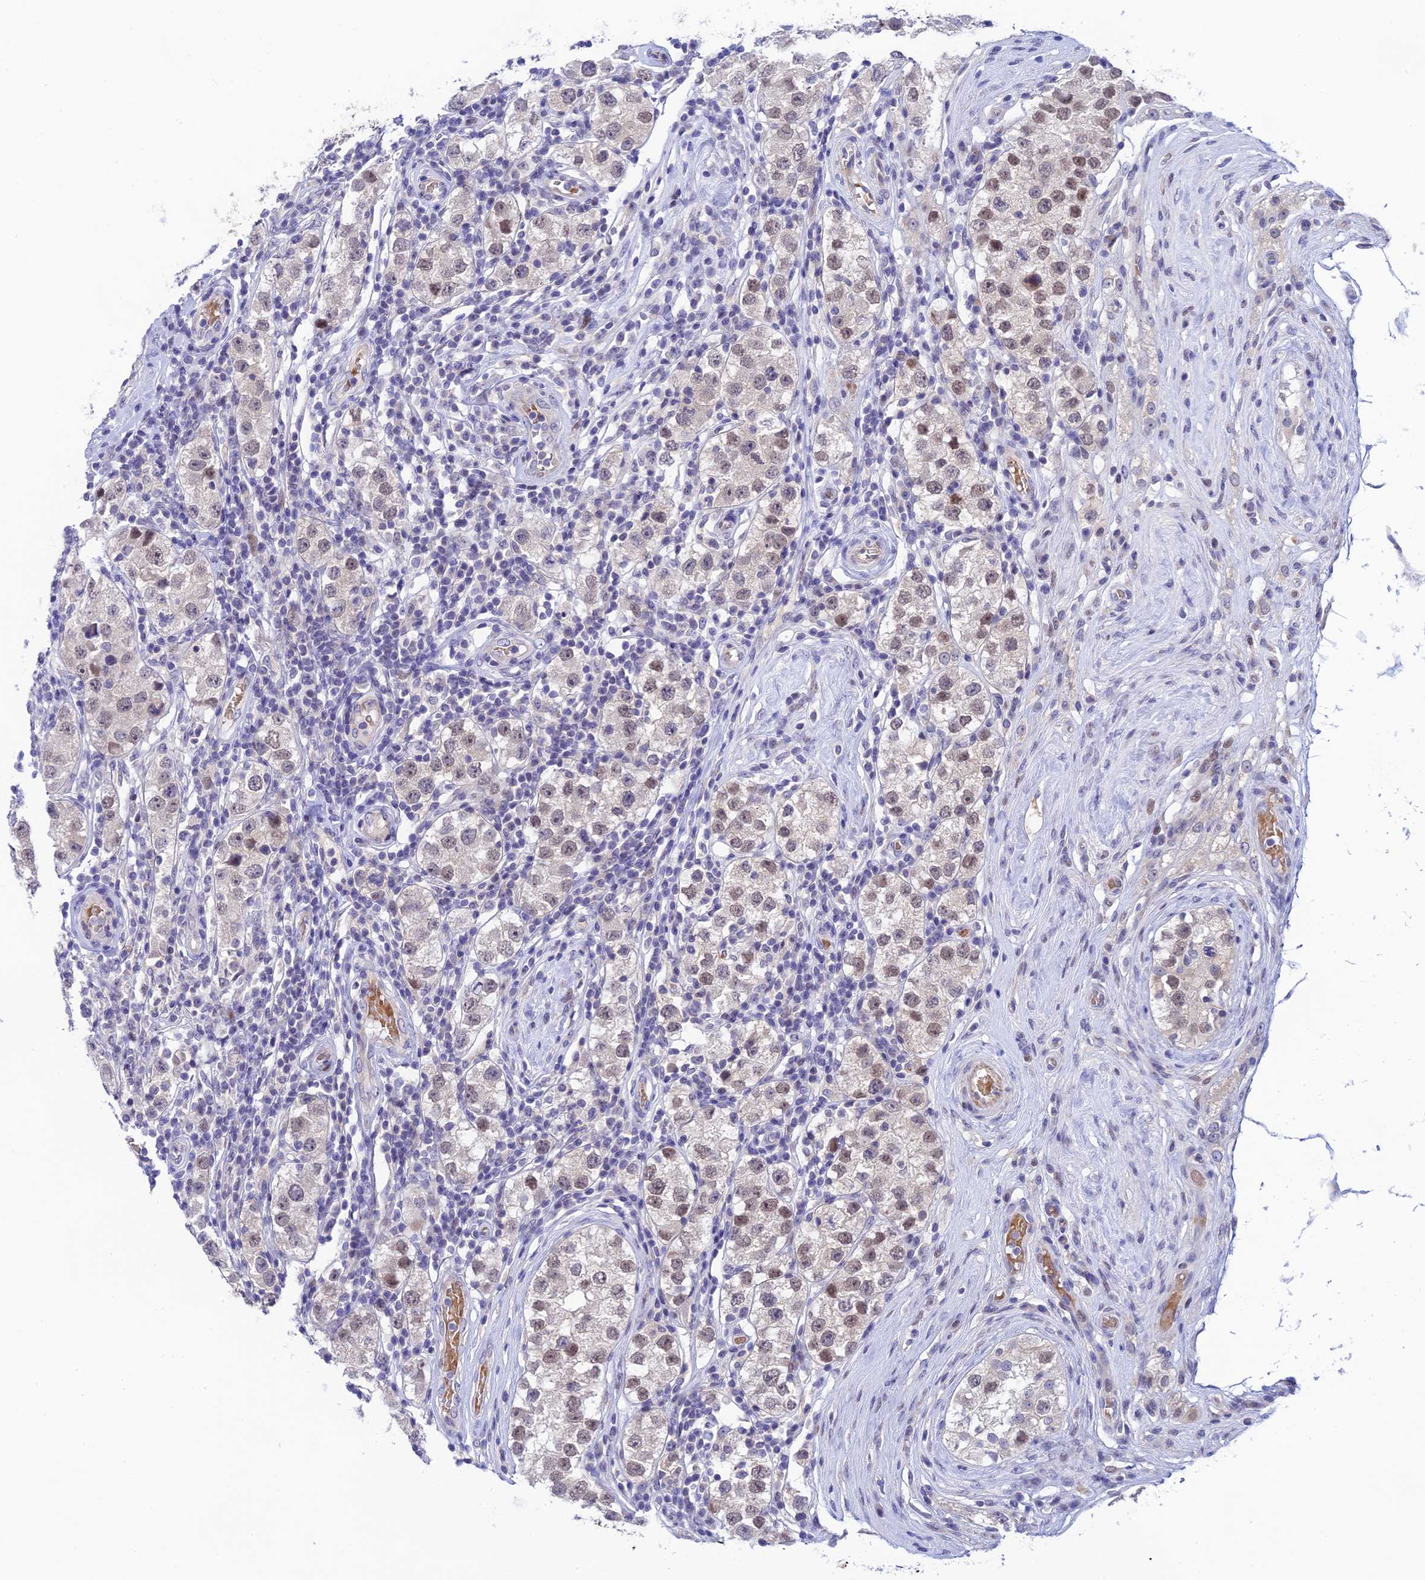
{"staining": {"intensity": "moderate", "quantity": "<25%", "location": "nuclear"}, "tissue": "testis cancer", "cell_type": "Tumor cells", "image_type": "cancer", "snomed": [{"axis": "morphology", "description": "Seminoma, NOS"}, {"axis": "topography", "description": "Testis"}], "caption": "Tumor cells reveal low levels of moderate nuclear expression in approximately <25% of cells in testis seminoma.", "gene": "RASGEF1B", "patient": {"sex": "male", "age": 34}}